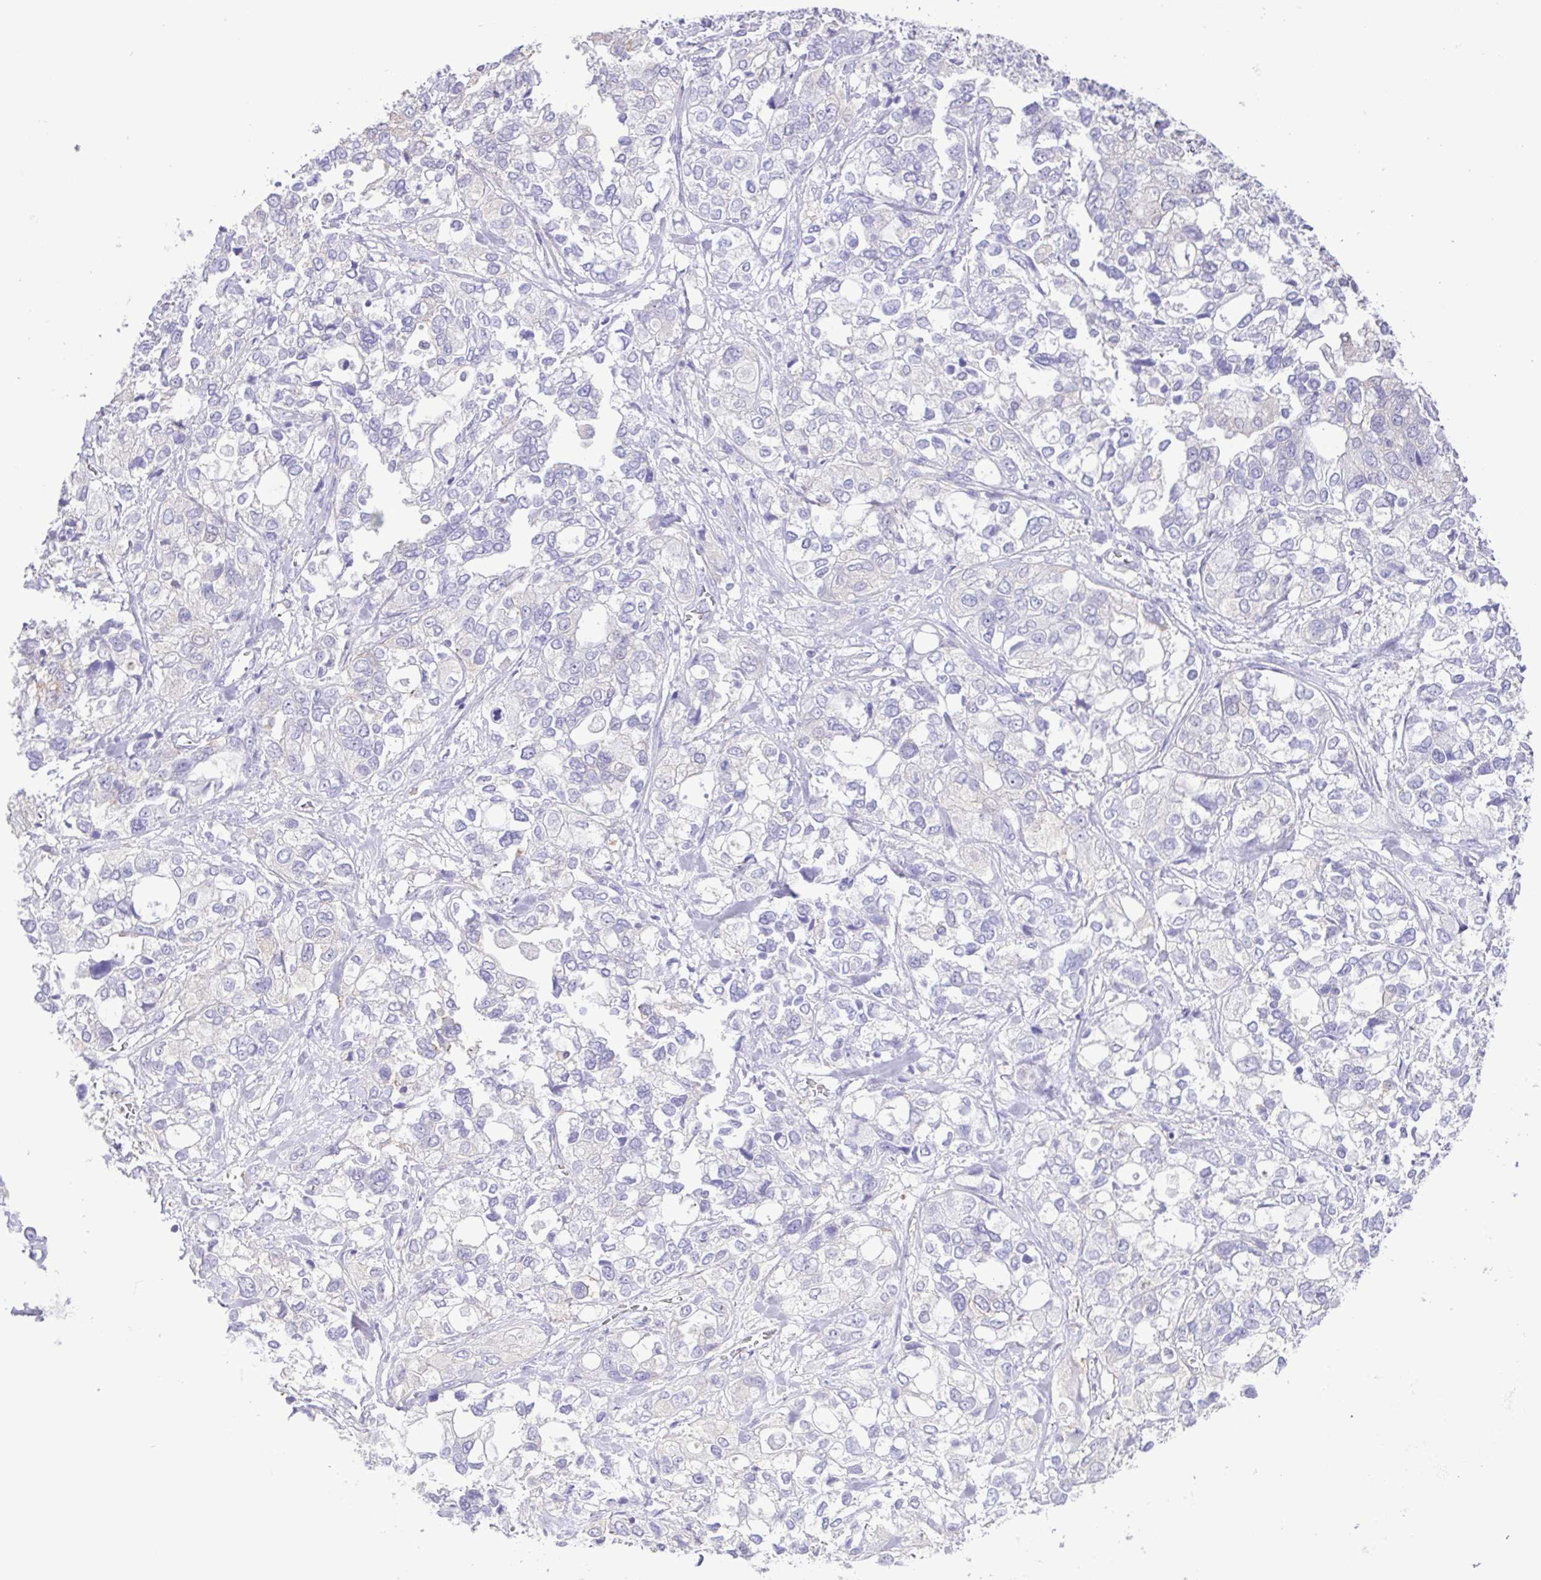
{"staining": {"intensity": "negative", "quantity": "none", "location": "none"}, "tissue": "stomach cancer", "cell_type": "Tumor cells", "image_type": "cancer", "snomed": [{"axis": "morphology", "description": "Adenocarcinoma, NOS"}, {"axis": "topography", "description": "Stomach, upper"}], "caption": "Immunohistochemistry (IHC) of adenocarcinoma (stomach) shows no staining in tumor cells.", "gene": "CYP17A1", "patient": {"sex": "female", "age": 81}}